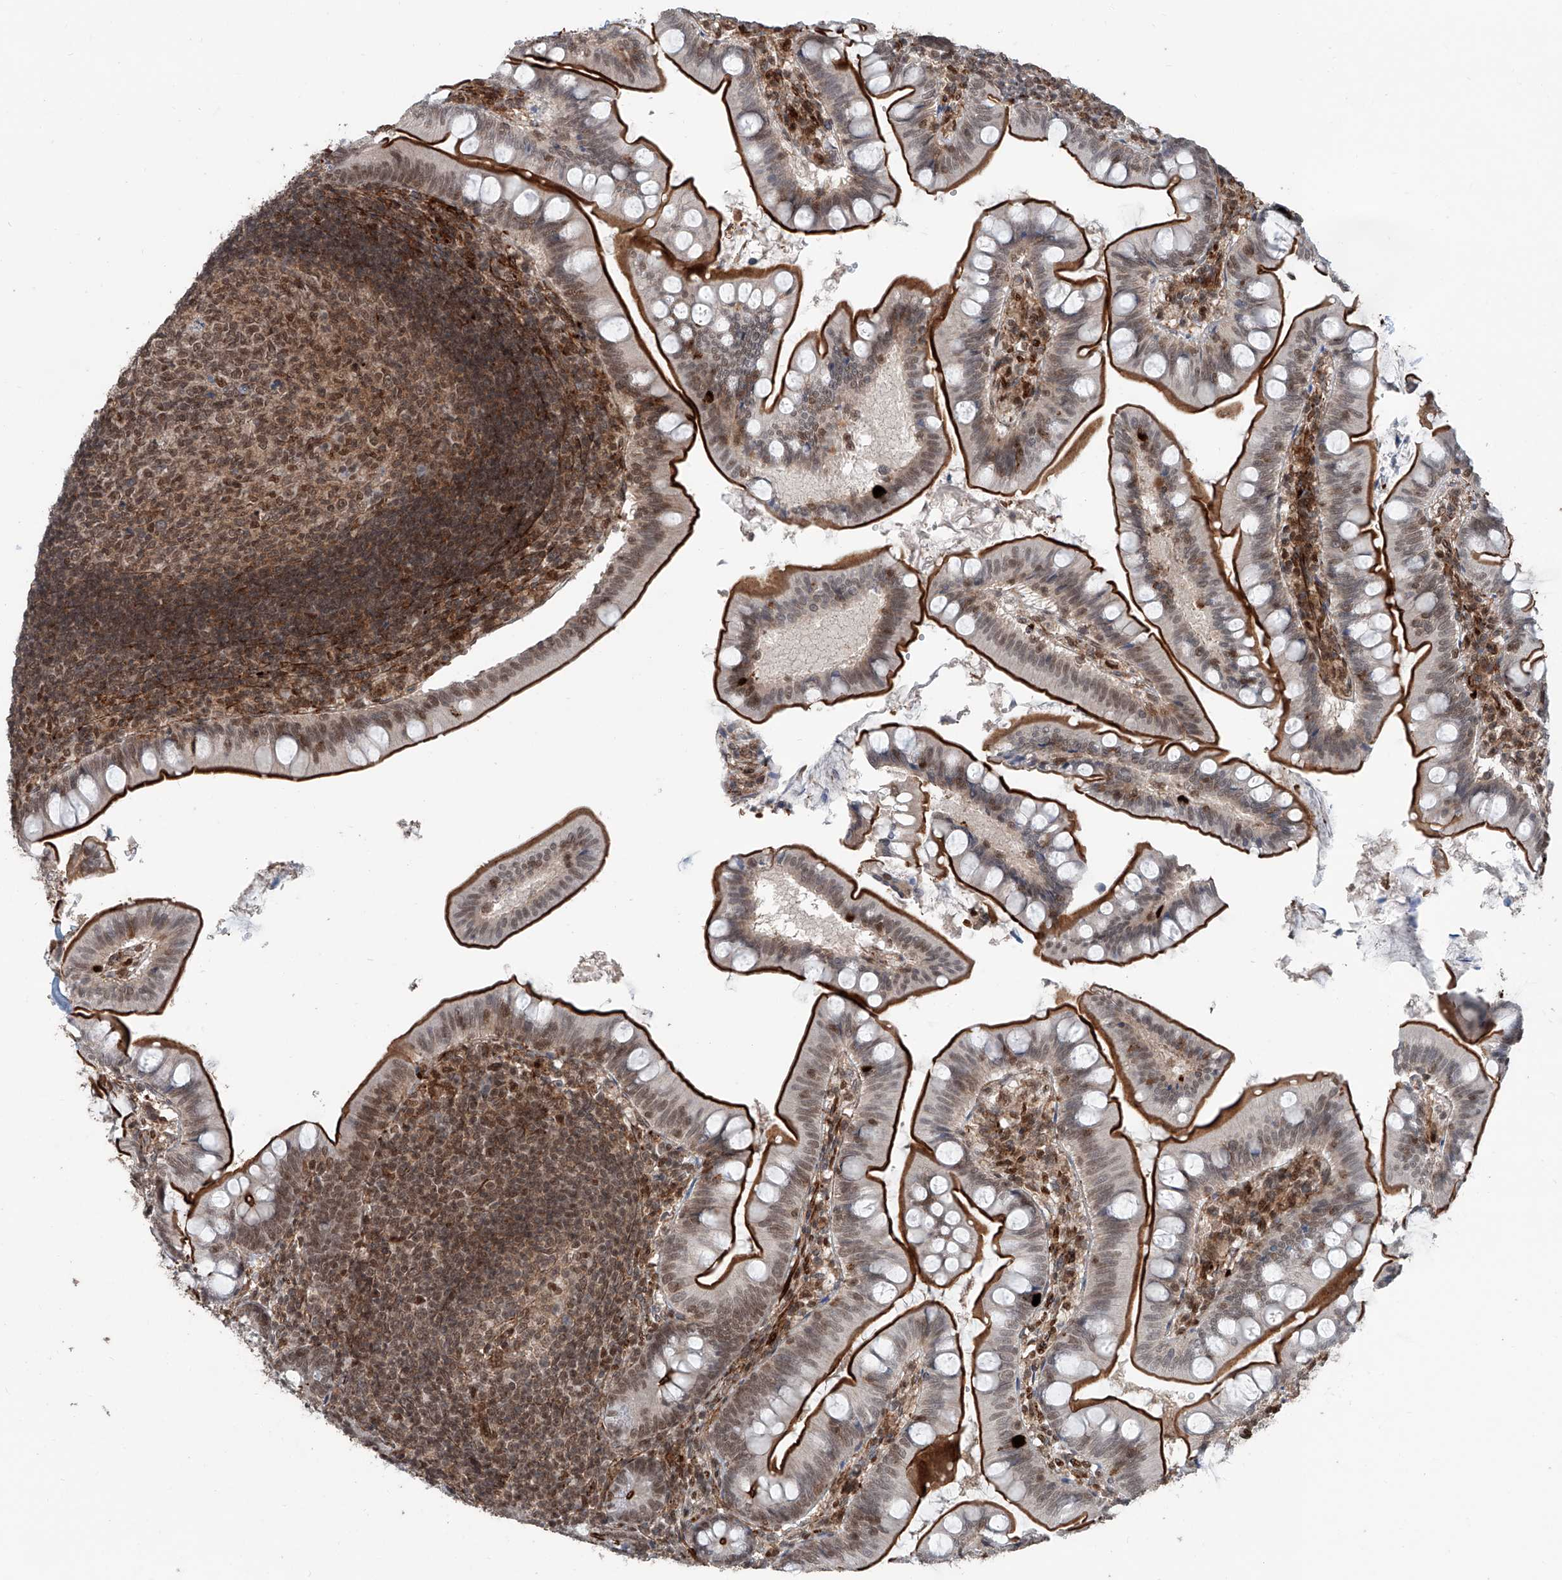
{"staining": {"intensity": "strong", "quantity": "25%-75%", "location": "cytoplasmic/membranous,nuclear"}, "tissue": "small intestine", "cell_type": "Glandular cells", "image_type": "normal", "snomed": [{"axis": "morphology", "description": "Normal tissue, NOS"}, {"axis": "topography", "description": "Small intestine"}], "caption": "Small intestine stained for a protein demonstrates strong cytoplasmic/membranous,nuclear positivity in glandular cells.", "gene": "SDE2", "patient": {"sex": "male", "age": 7}}